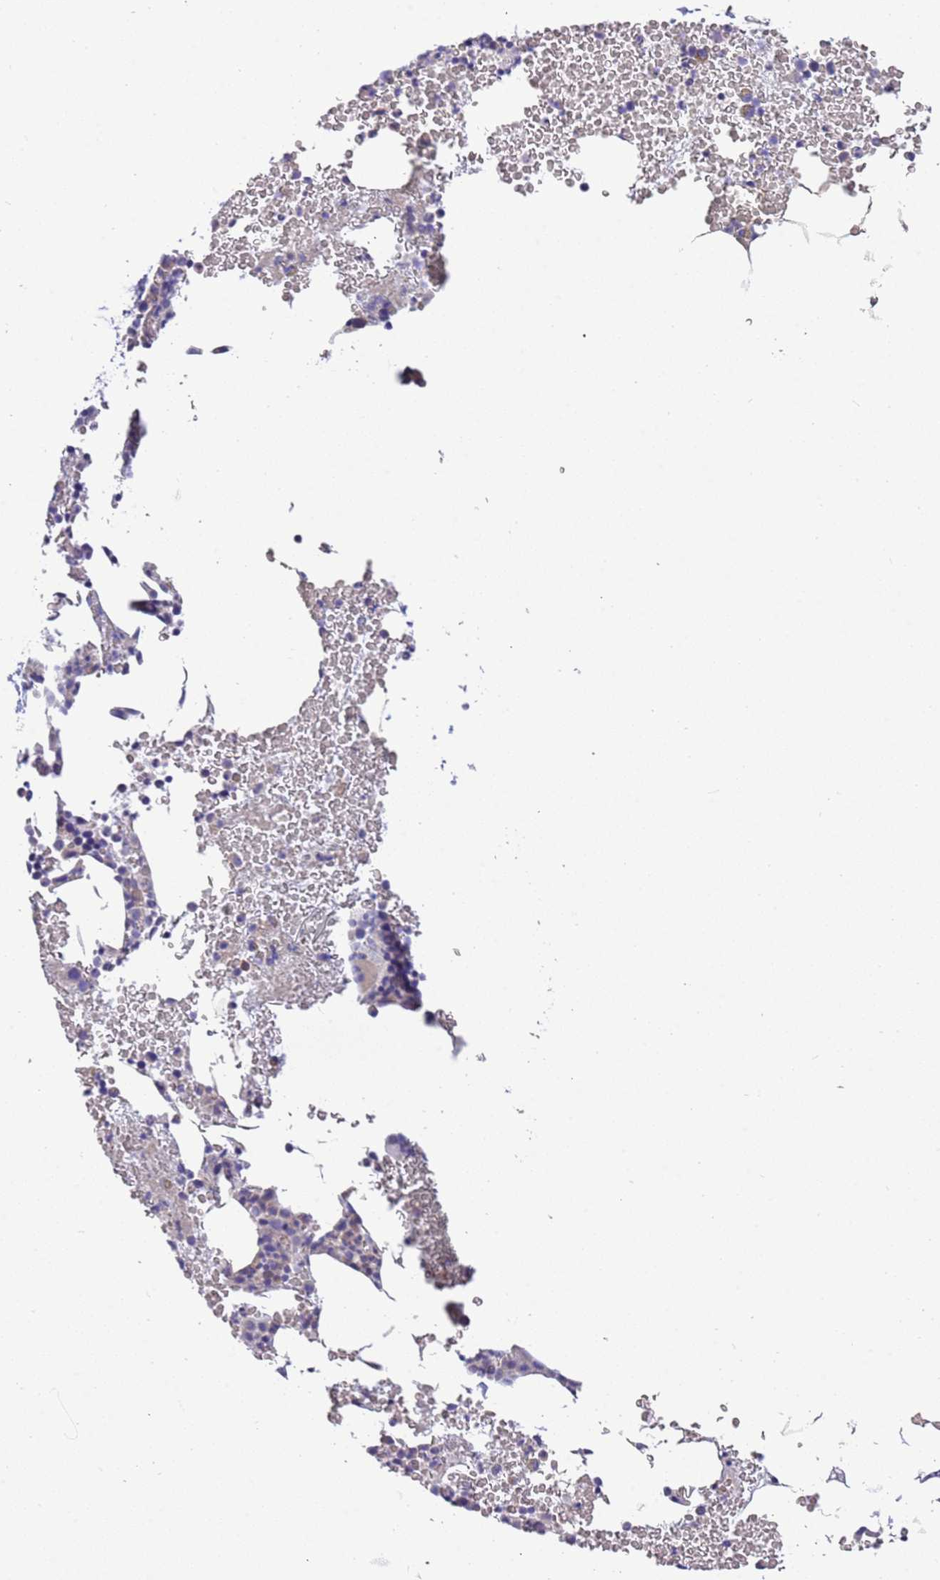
{"staining": {"intensity": "negative", "quantity": "none", "location": "none"}, "tissue": "bone marrow", "cell_type": "Hematopoietic cells", "image_type": "normal", "snomed": [{"axis": "morphology", "description": "Normal tissue, NOS"}, {"axis": "morphology", "description": "Inflammation, NOS"}, {"axis": "topography", "description": "Bone marrow"}], "caption": "This is a micrograph of IHC staining of unremarkable bone marrow, which shows no positivity in hematopoietic cells.", "gene": "STIP1", "patient": {"sex": "female", "age": 78}}